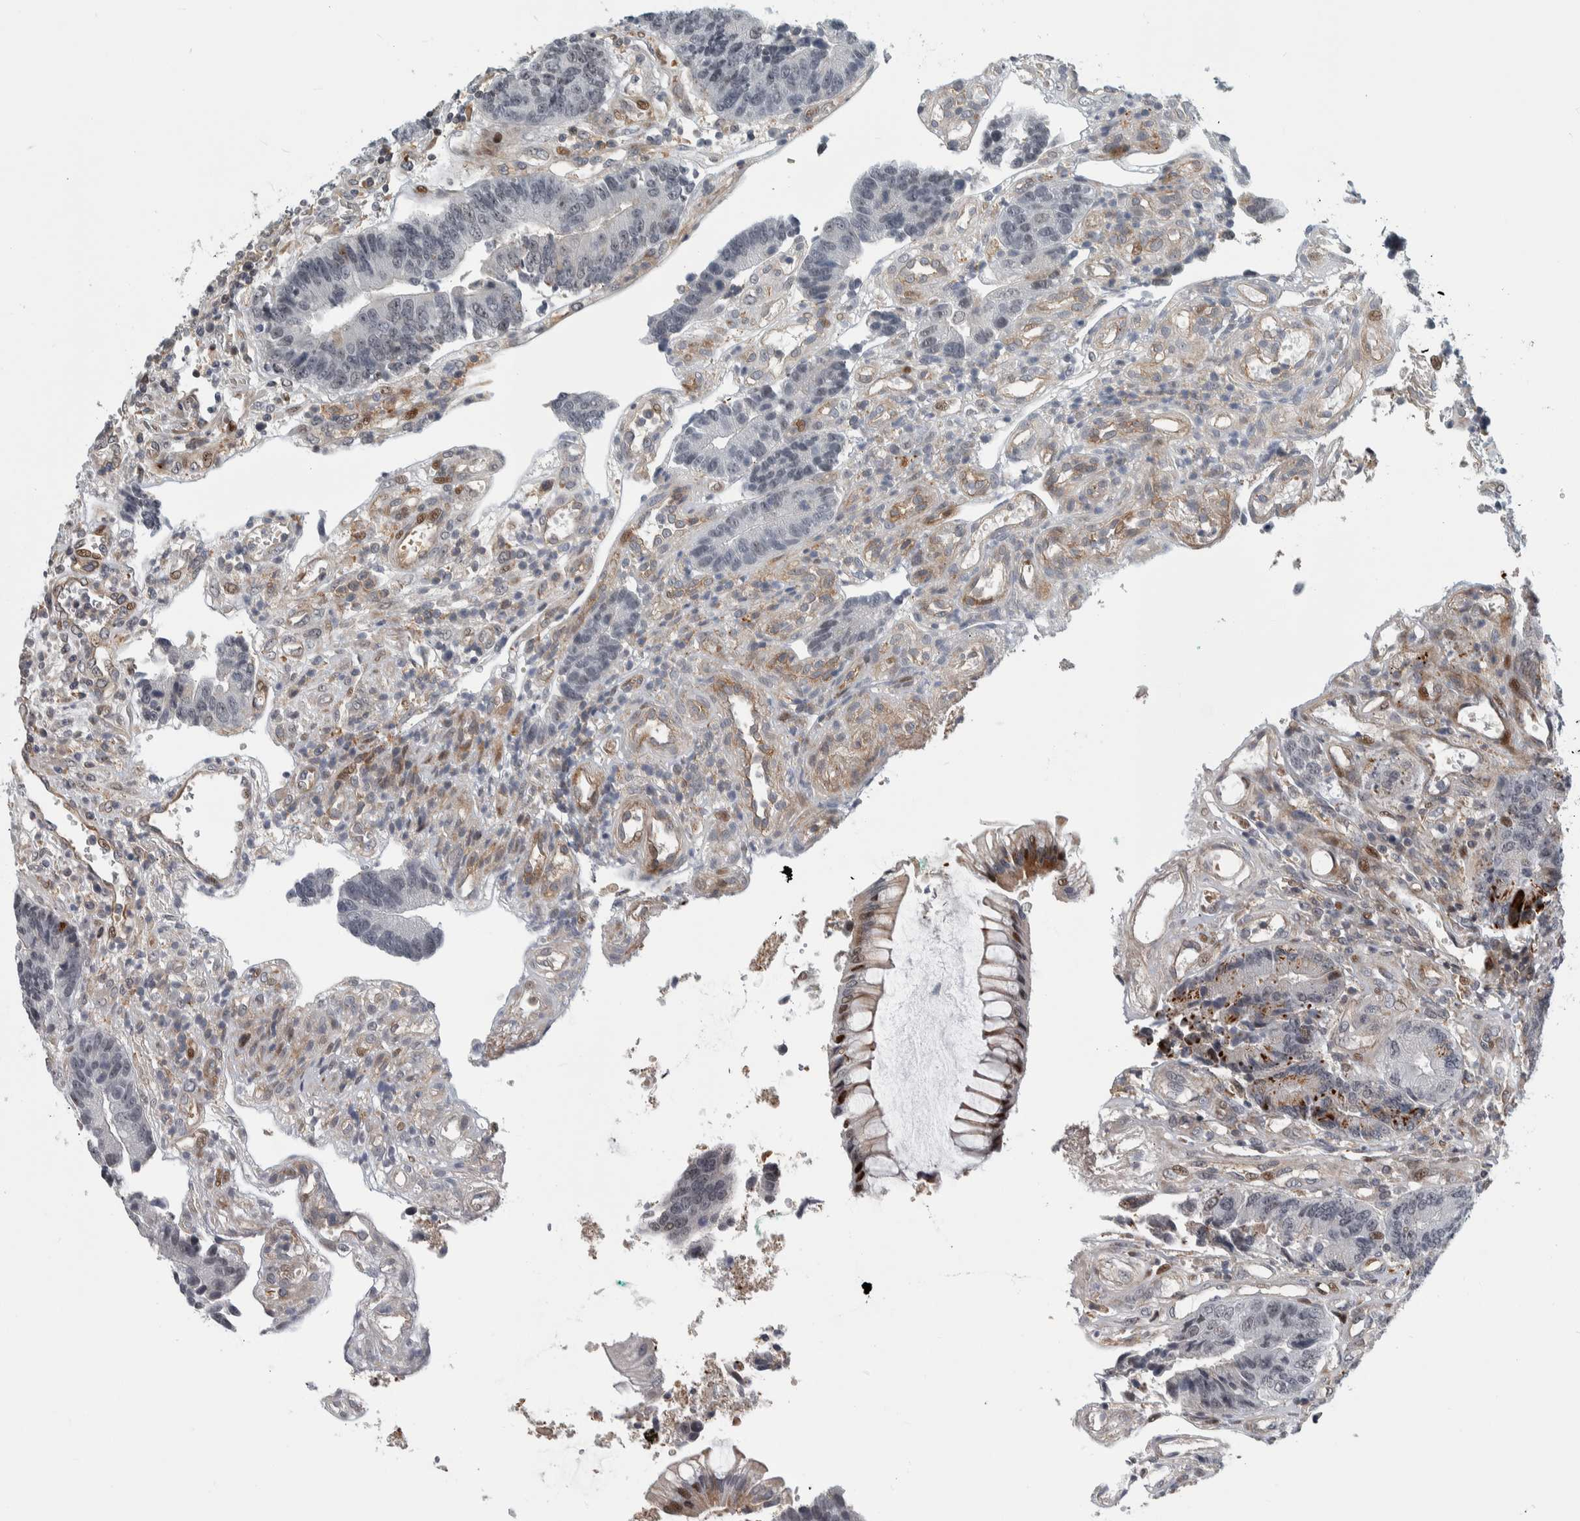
{"staining": {"intensity": "negative", "quantity": "none", "location": "none"}, "tissue": "colorectal cancer", "cell_type": "Tumor cells", "image_type": "cancer", "snomed": [{"axis": "morphology", "description": "Adenocarcinoma, NOS"}, {"axis": "topography", "description": "Rectum"}], "caption": "Tumor cells show no significant protein positivity in colorectal cancer. Nuclei are stained in blue.", "gene": "MSL1", "patient": {"sex": "male", "age": 84}}